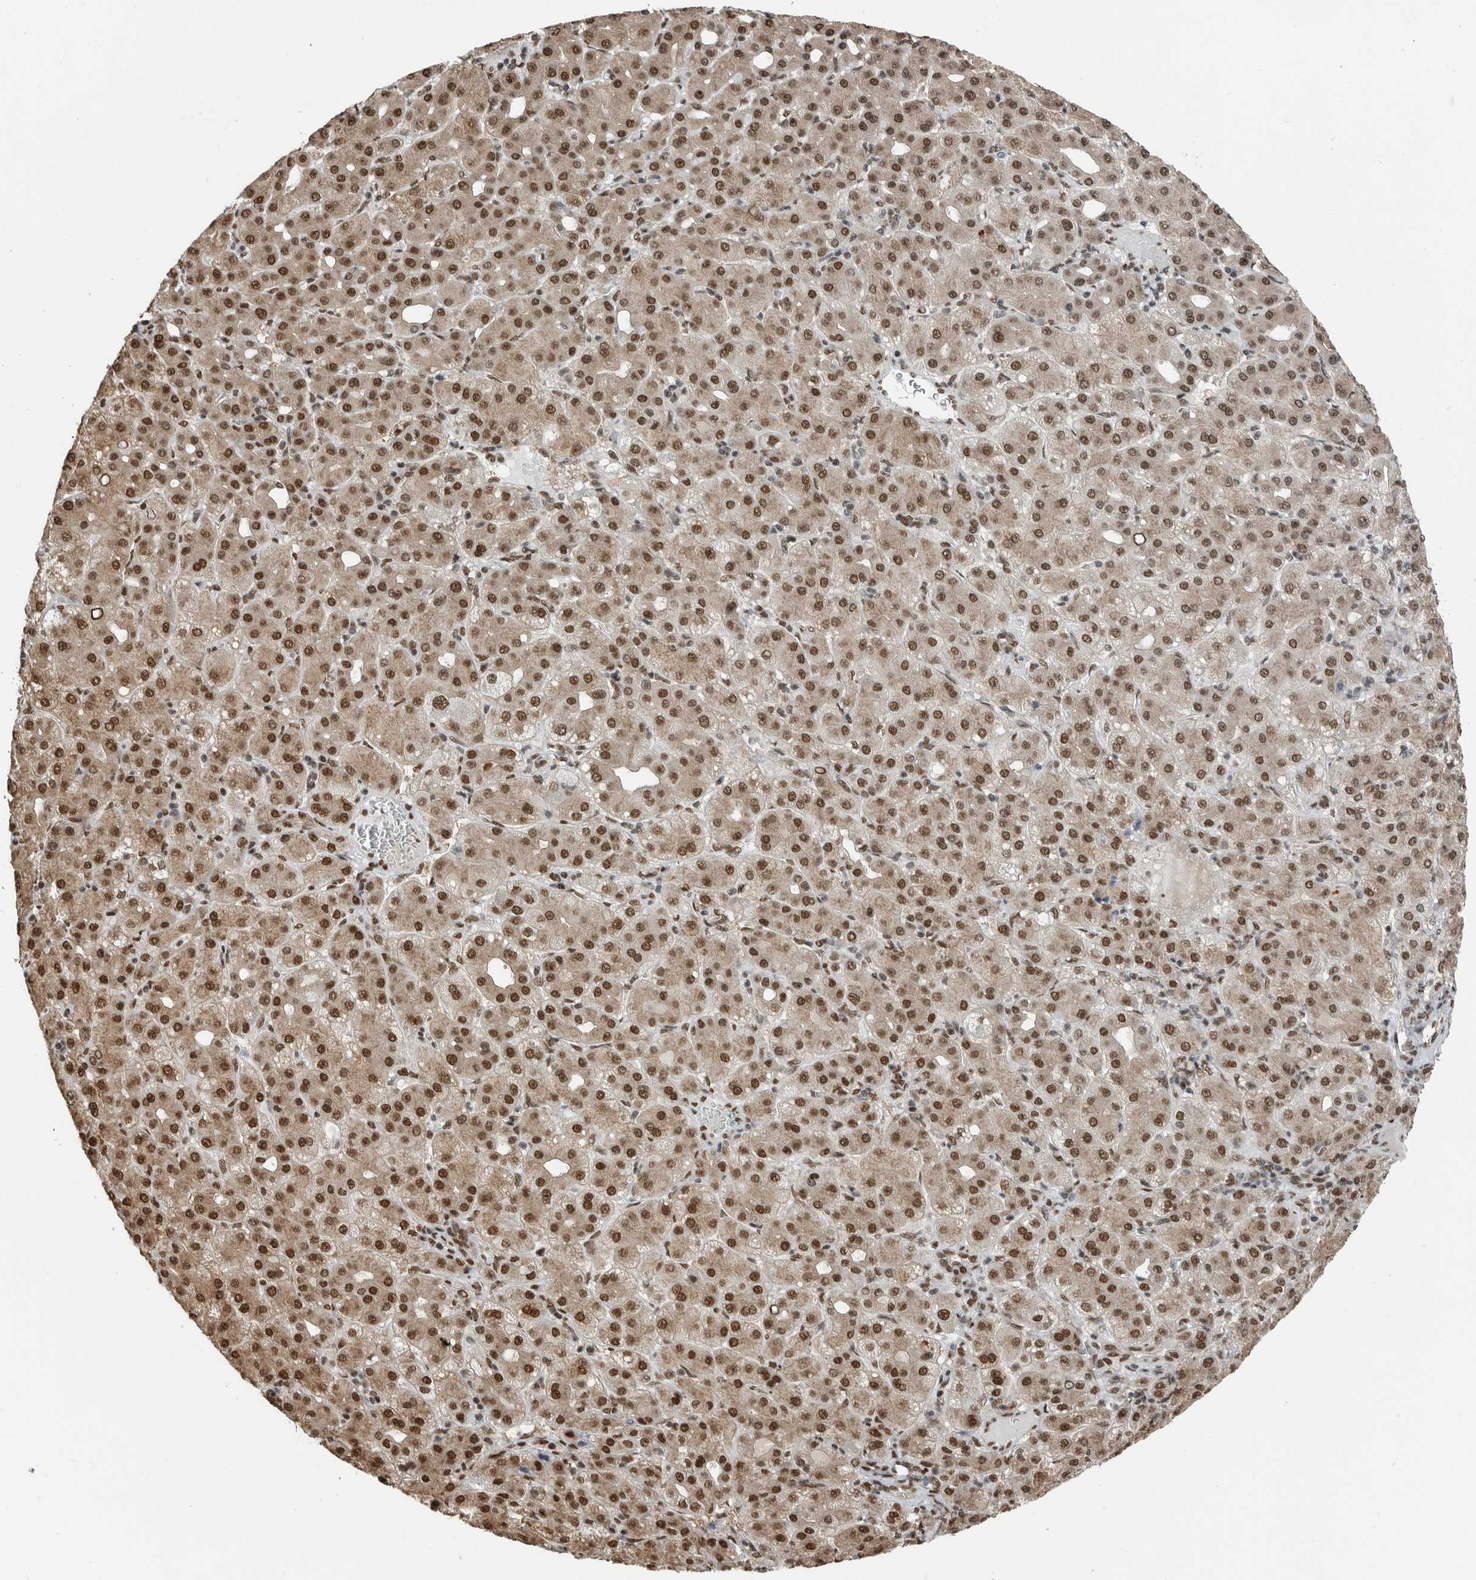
{"staining": {"intensity": "moderate", "quantity": ">75%", "location": "nuclear"}, "tissue": "liver cancer", "cell_type": "Tumor cells", "image_type": "cancer", "snomed": [{"axis": "morphology", "description": "Carcinoma, Hepatocellular, NOS"}, {"axis": "topography", "description": "Liver"}], "caption": "Hepatocellular carcinoma (liver) stained with IHC exhibits moderate nuclear staining in about >75% of tumor cells. The protein of interest is stained brown, and the nuclei are stained in blue (DAB (3,3'-diaminobenzidine) IHC with brightfield microscopy, high magnification).", "gene": "BLZF1", "patient": {"sex": "male", "age": 65}}